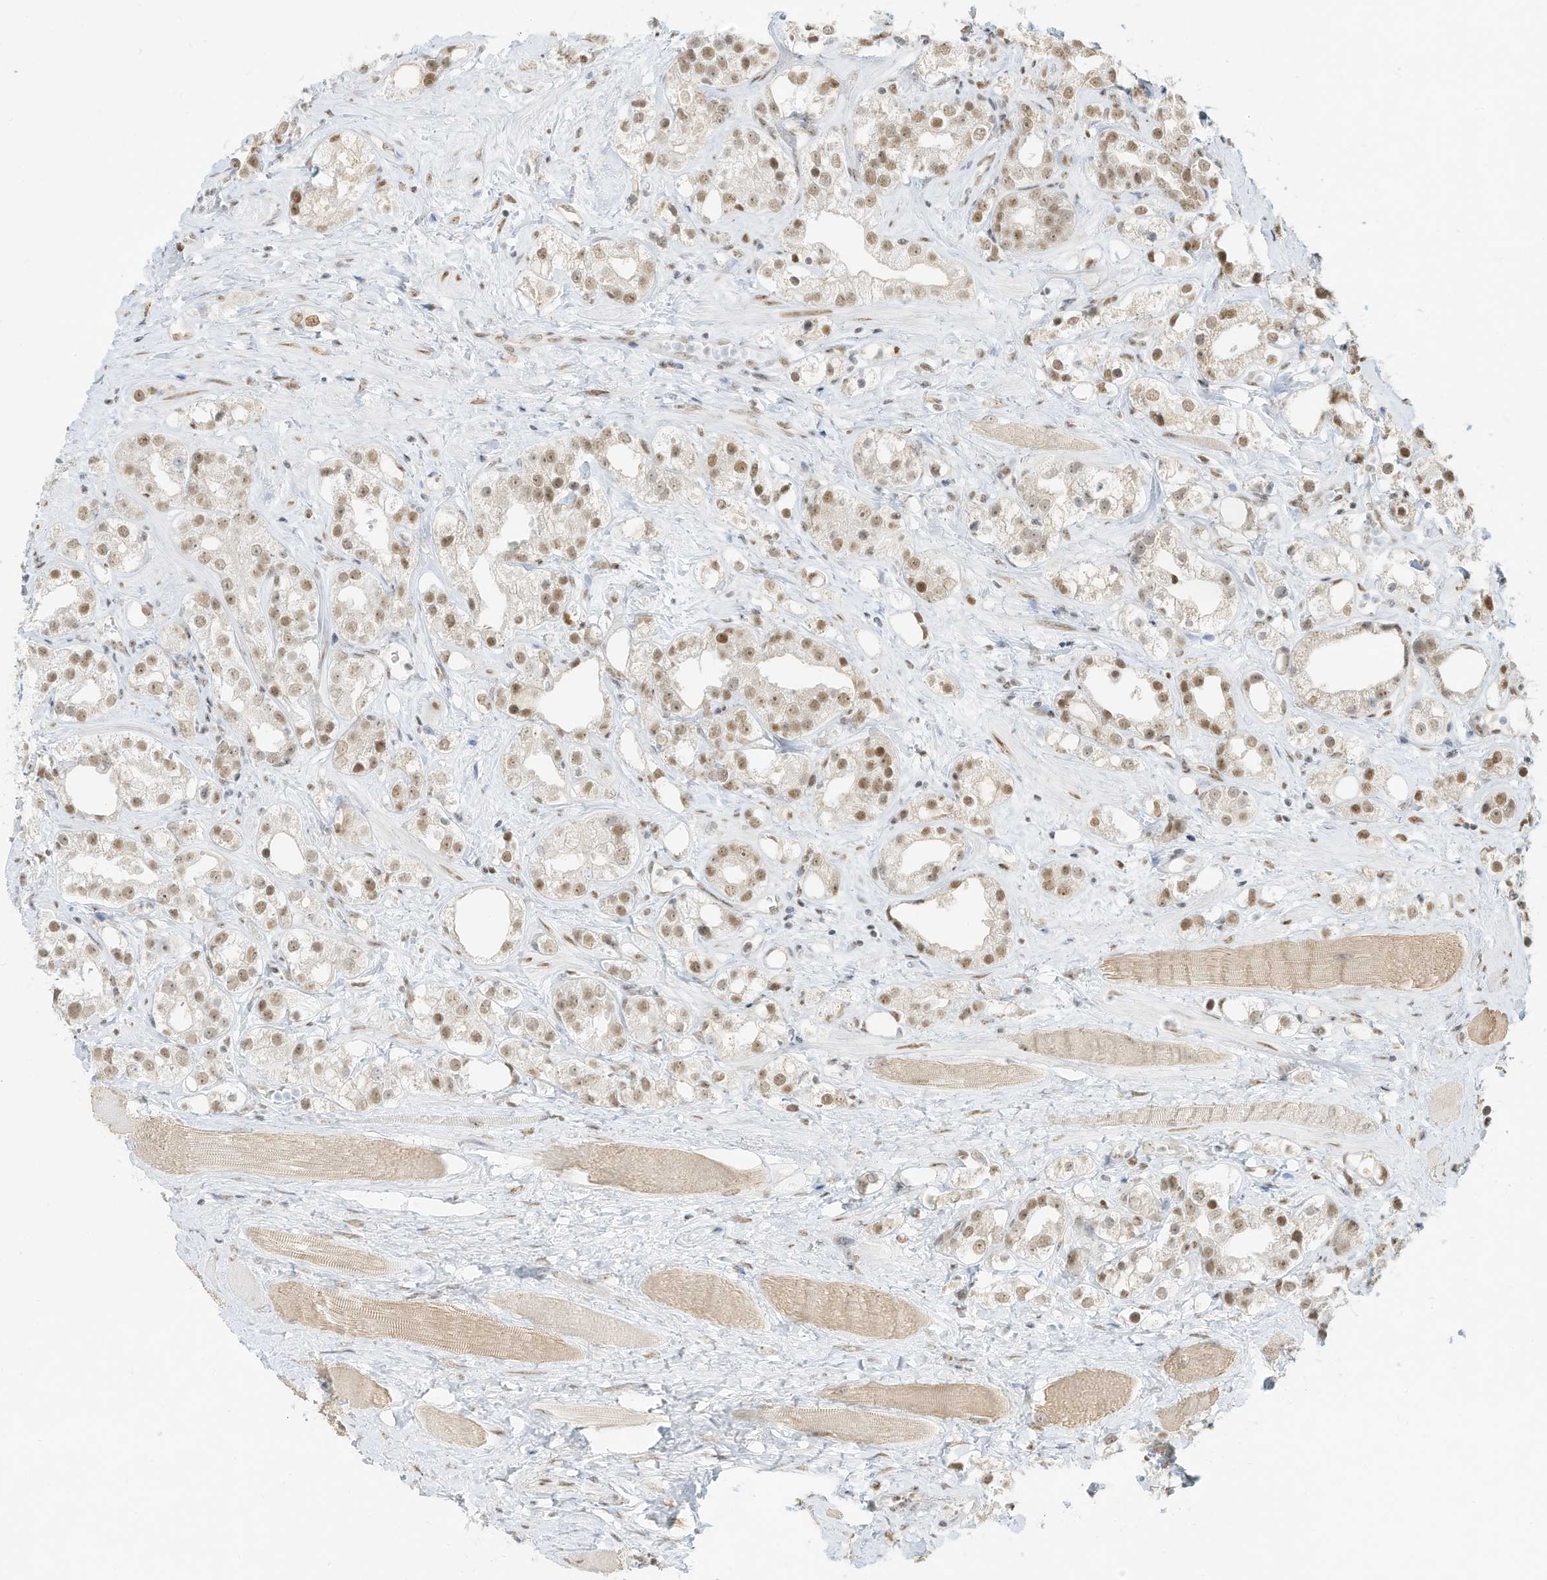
{"staining": {"intensity": "moderate", "quantity": ">75%", "location": "nuclear"}, "tissue": "prostate cancer", "cell_type": "Tumor cells", "image_type": "cancer", "snomed": [{"axis": "morphology", "description": "Adenocarcinoma, NOS"}, {"axis": "topography", "description": "Prostate"}], "caption": "Moderate nuclear positivity is seen in about >75% of tumor cells in adenocarcinoma (prostate).", "gene": "NHSL1", "patient": {"sex": "male", "age": 79}}